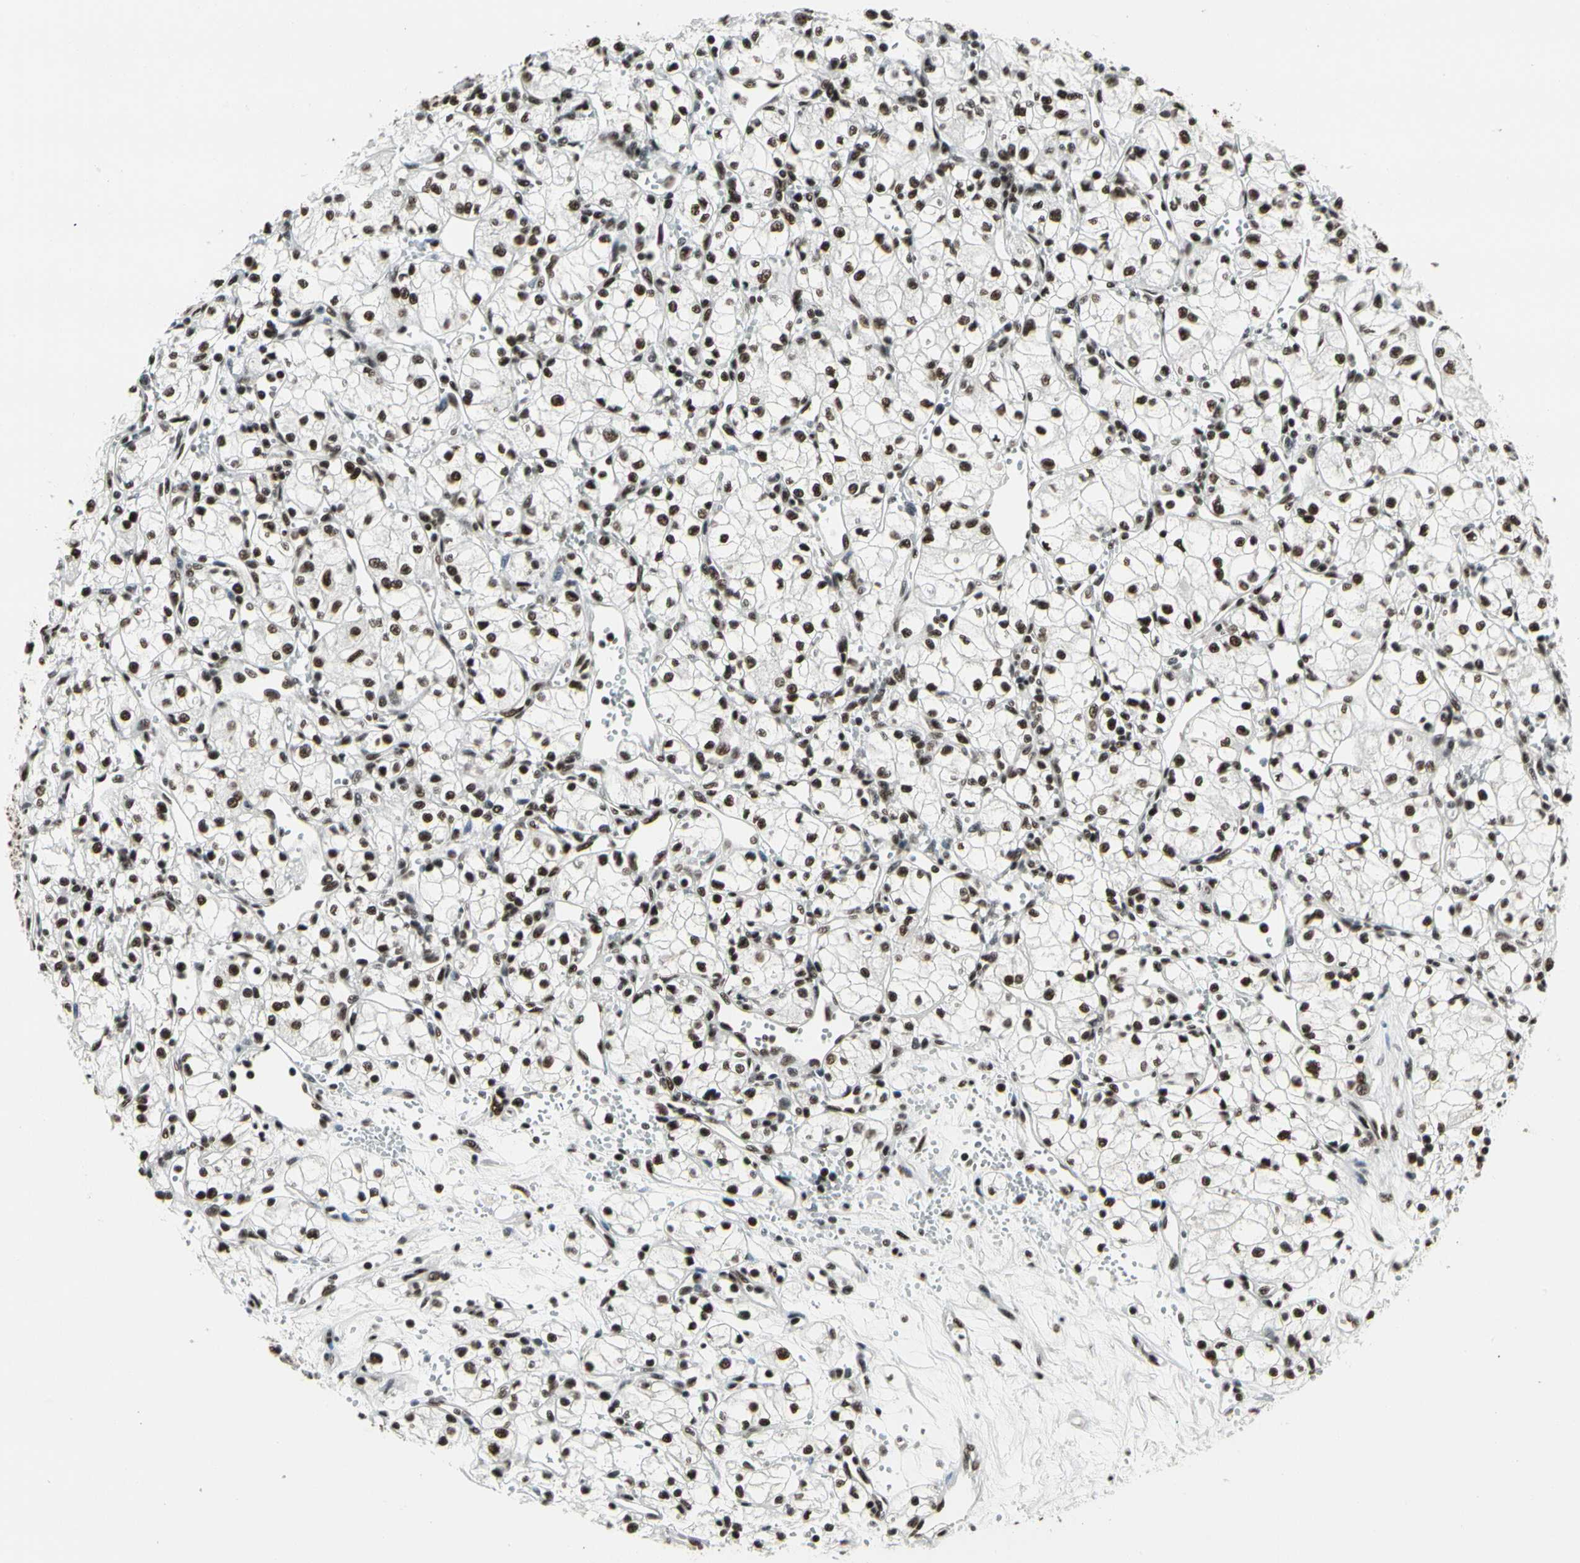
{"staining": {"intensity": "strong", "quantity": ">75%", "location": "nuclear"}, "tissue": "renal cancer", "cell_type": "Tumor cells", "image_type": "cancer", "snomed": [{"axis": "morphology", "description": "Normal tissue, NOS"}, {"axis": "morphology", "description": "Adenocarcinoma, NOS"}, {"axis": "topography", "description": "Kidney"}], "caption": "This histopathology image exhibits immunohistochemistry staining of adenocarcinoma (renal), with high strong nuclear expression in approximately >75% of tumor cells.", "gene": "SRSF11", "patient": {"sex": "male", "age": 59}}